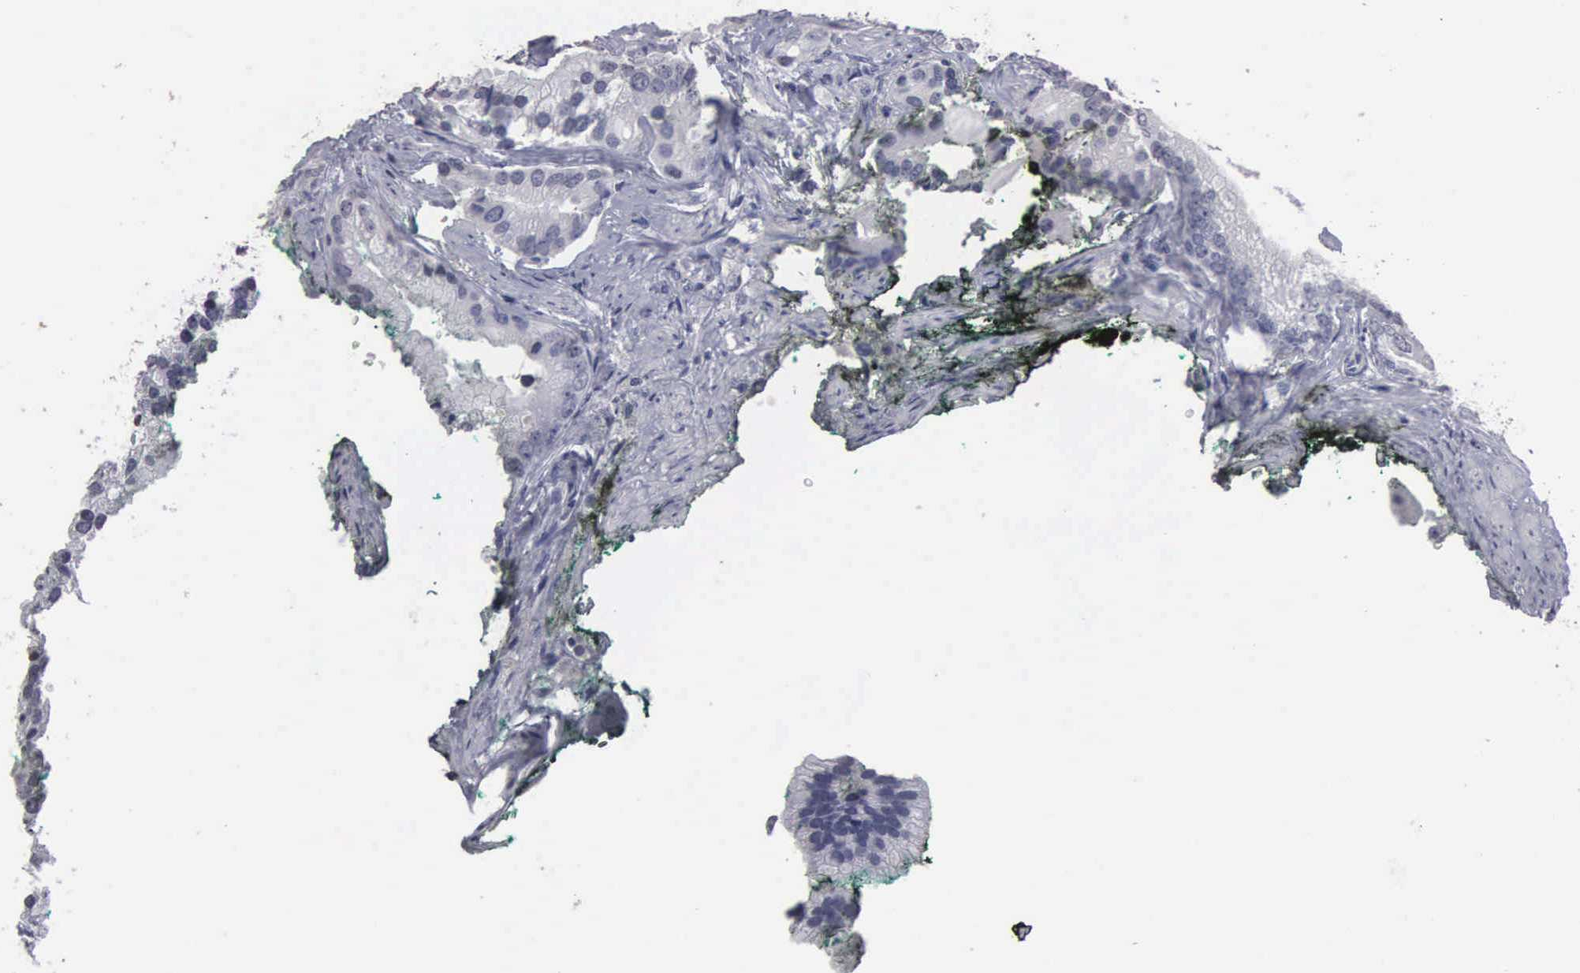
{"staining": {"intensity": "negative", "quantity": "none", "location": "none"}, "tissue": "prostate cancer", "cell_type": "Tumor cells", "image_type": "cancer", "snomed": [{"axis": "morphology", "description": "Adenocarcinoma, Low grade"}, {"axis": "topography", "description": "Prostate"}], "caption": "Immunohistochemistry of prostate cancer (adenocarcinoma (low-grade)) demonstrates no expression in tumor cells. Nuclei are stained in blue.", "gene": "UPB1", "patient": {"sex": "male", "age": 71}}